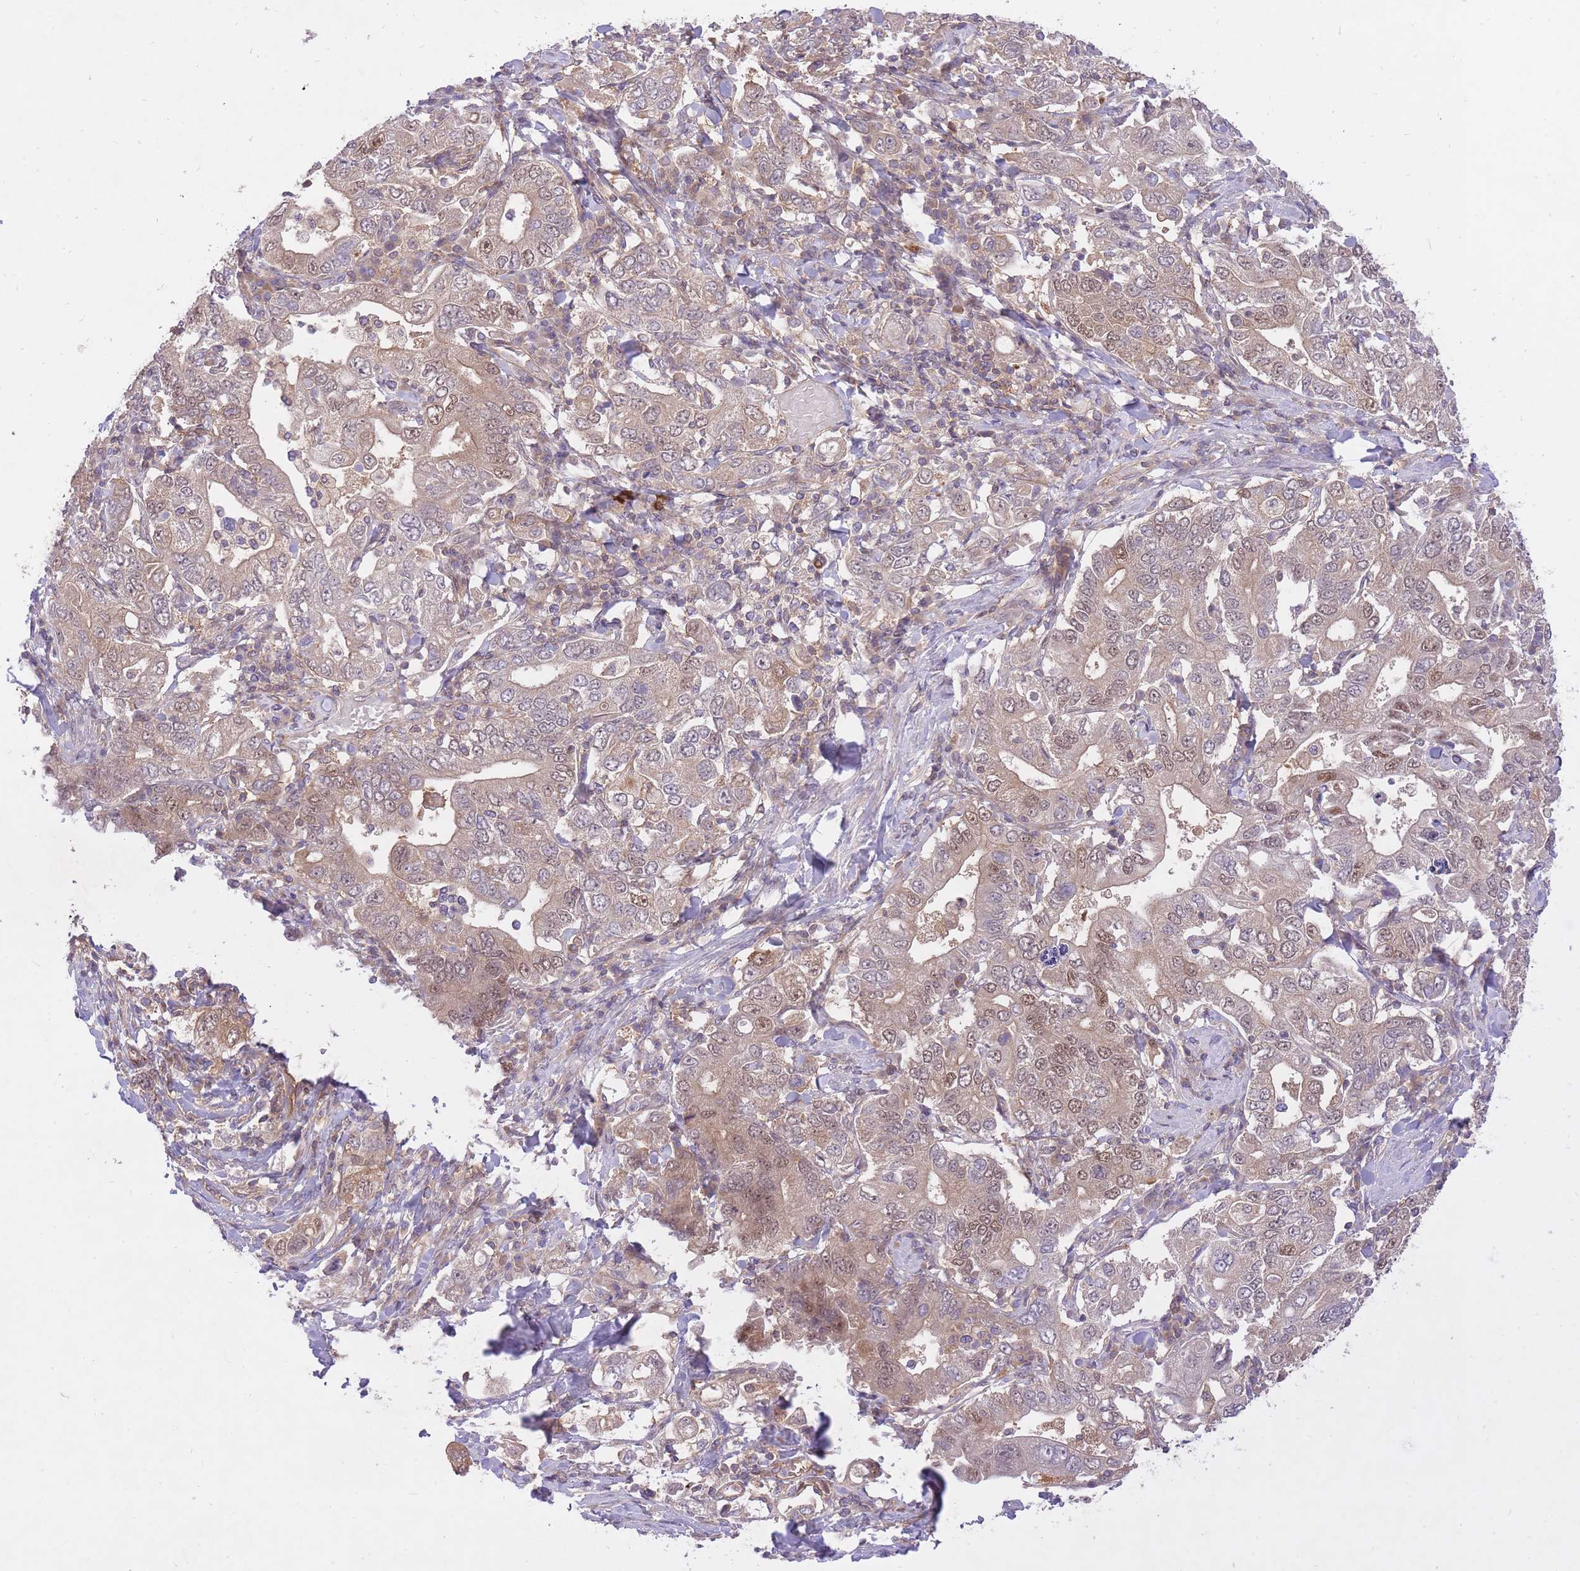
{"staining": {"intensity": "weak", "quantity": ">75%", "location": "cytoplasmic/membranous,nuclear"}, "tissue": "stomach cancer", "cell_type": "Tumor cells", "image_type": "cancer", "snomed": [{"axis": "morphology", "description": "Adenocarcinoma, NOS"}, {"axis": "topography", "description": "Stomach, upper"}, {"axis": "topography", "description": "Stomach"}], "caption": "Protein staining shows weak cytoplasmic/membranous and nuclear staining in about >75% of tumor cells in stomach cancer (adenocarcinoma). (IHC, brightfield microscopy, high magnification).", "gene": "PREP", "patient": {"sex": "male", "age": 62}}